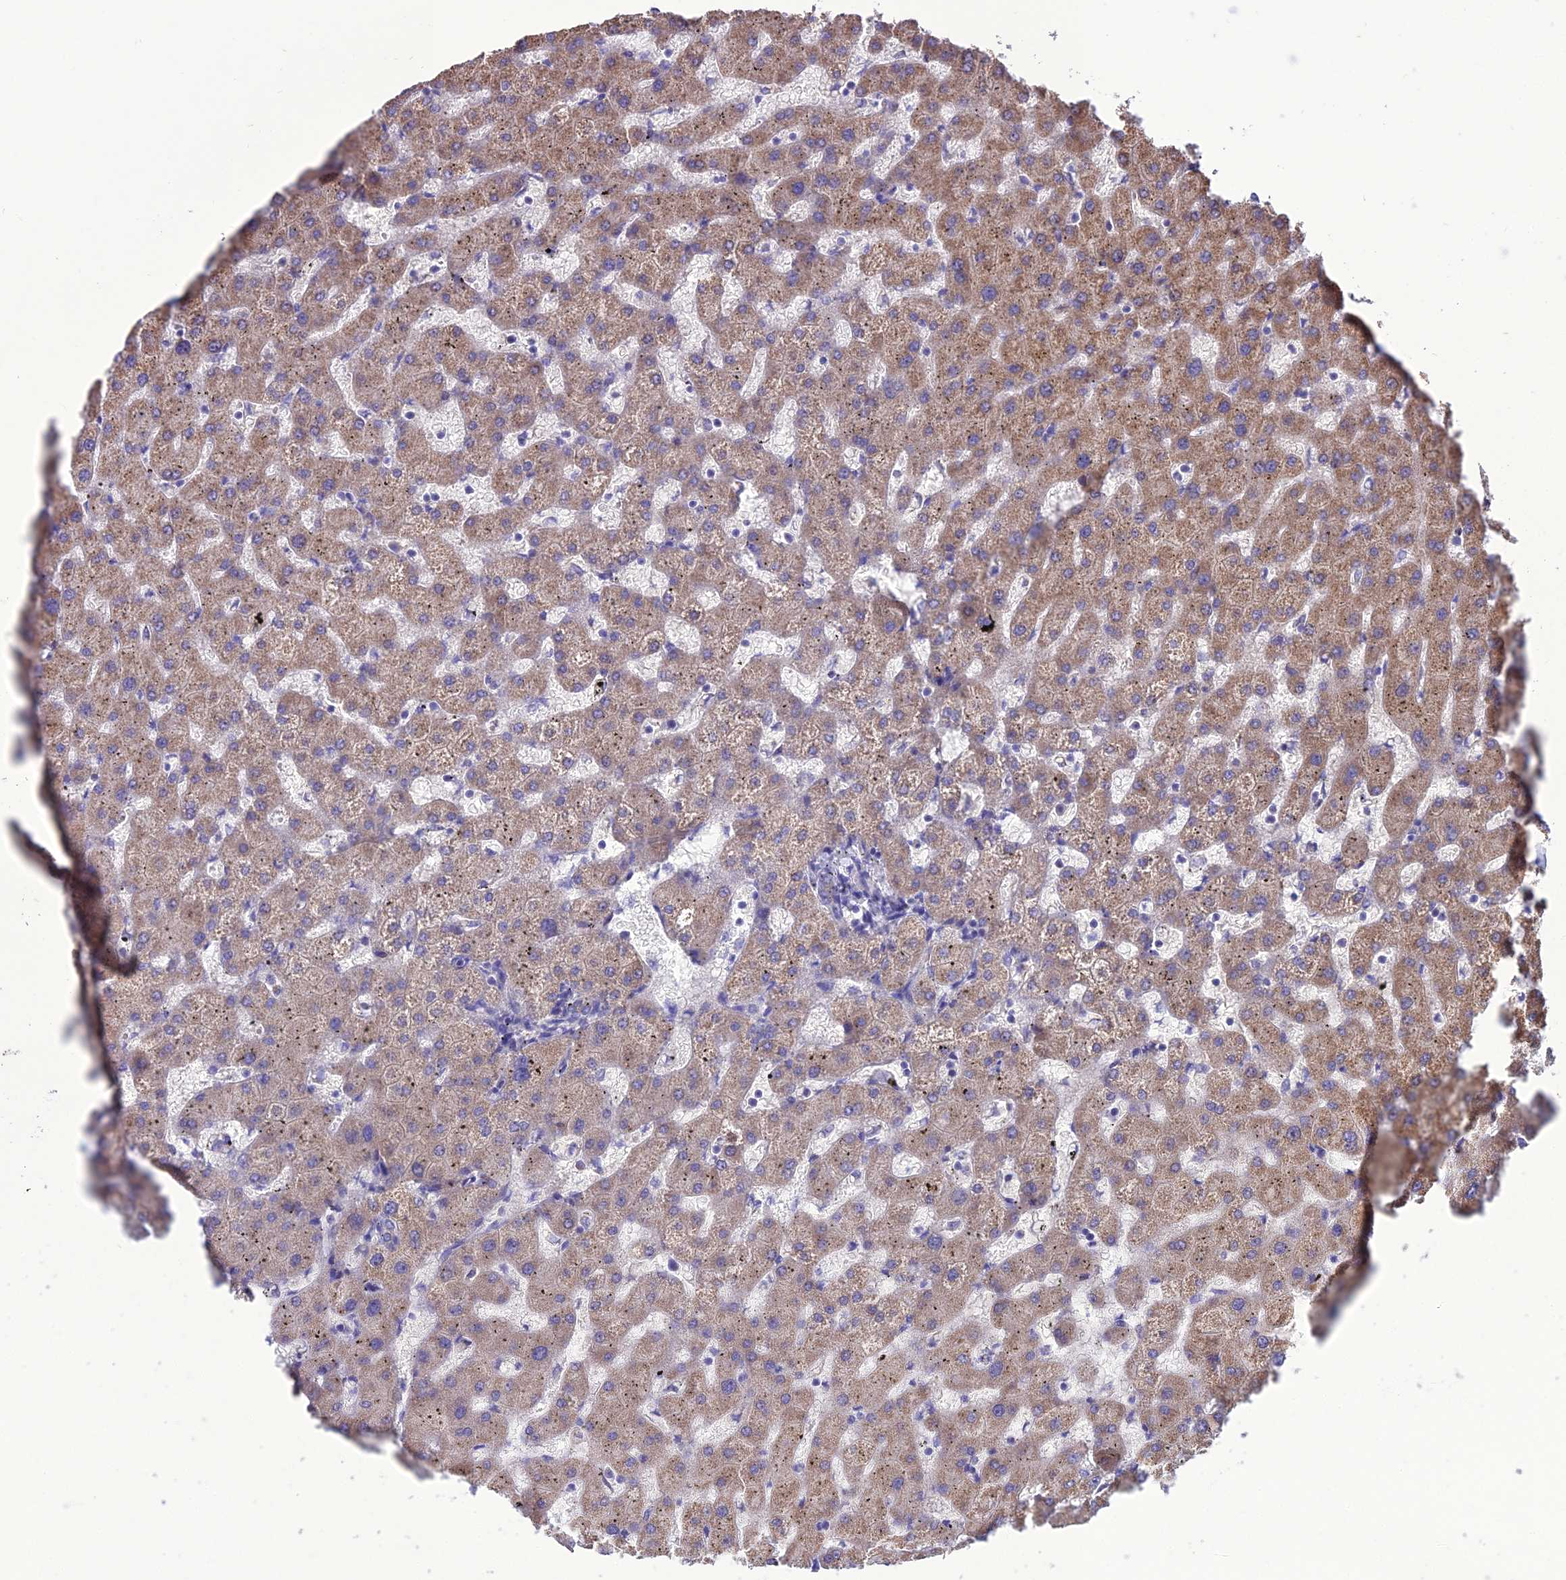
{"staining": {"intensity": "weak", "quantity": "25%-75%", "location": "cytoplasmic/membranous"}, "tissue": "liver", "cell_type": "Cholangiocytes", "image_type": "normal", "snomed": [{"axis": "morphology", "description": "Normal tissue, NOS"}, {"axis": "topography", "description": "Liver"}], "caption": "The photomicrograph demonstrates immunohistochemical staining of benign liver. There is weak cytoplasmic/membranous expression is identified in approximately 25%-75% of cholangiocytes.", "gene": "HOGA1", "patient": {"sex": "female", "age": 63}}